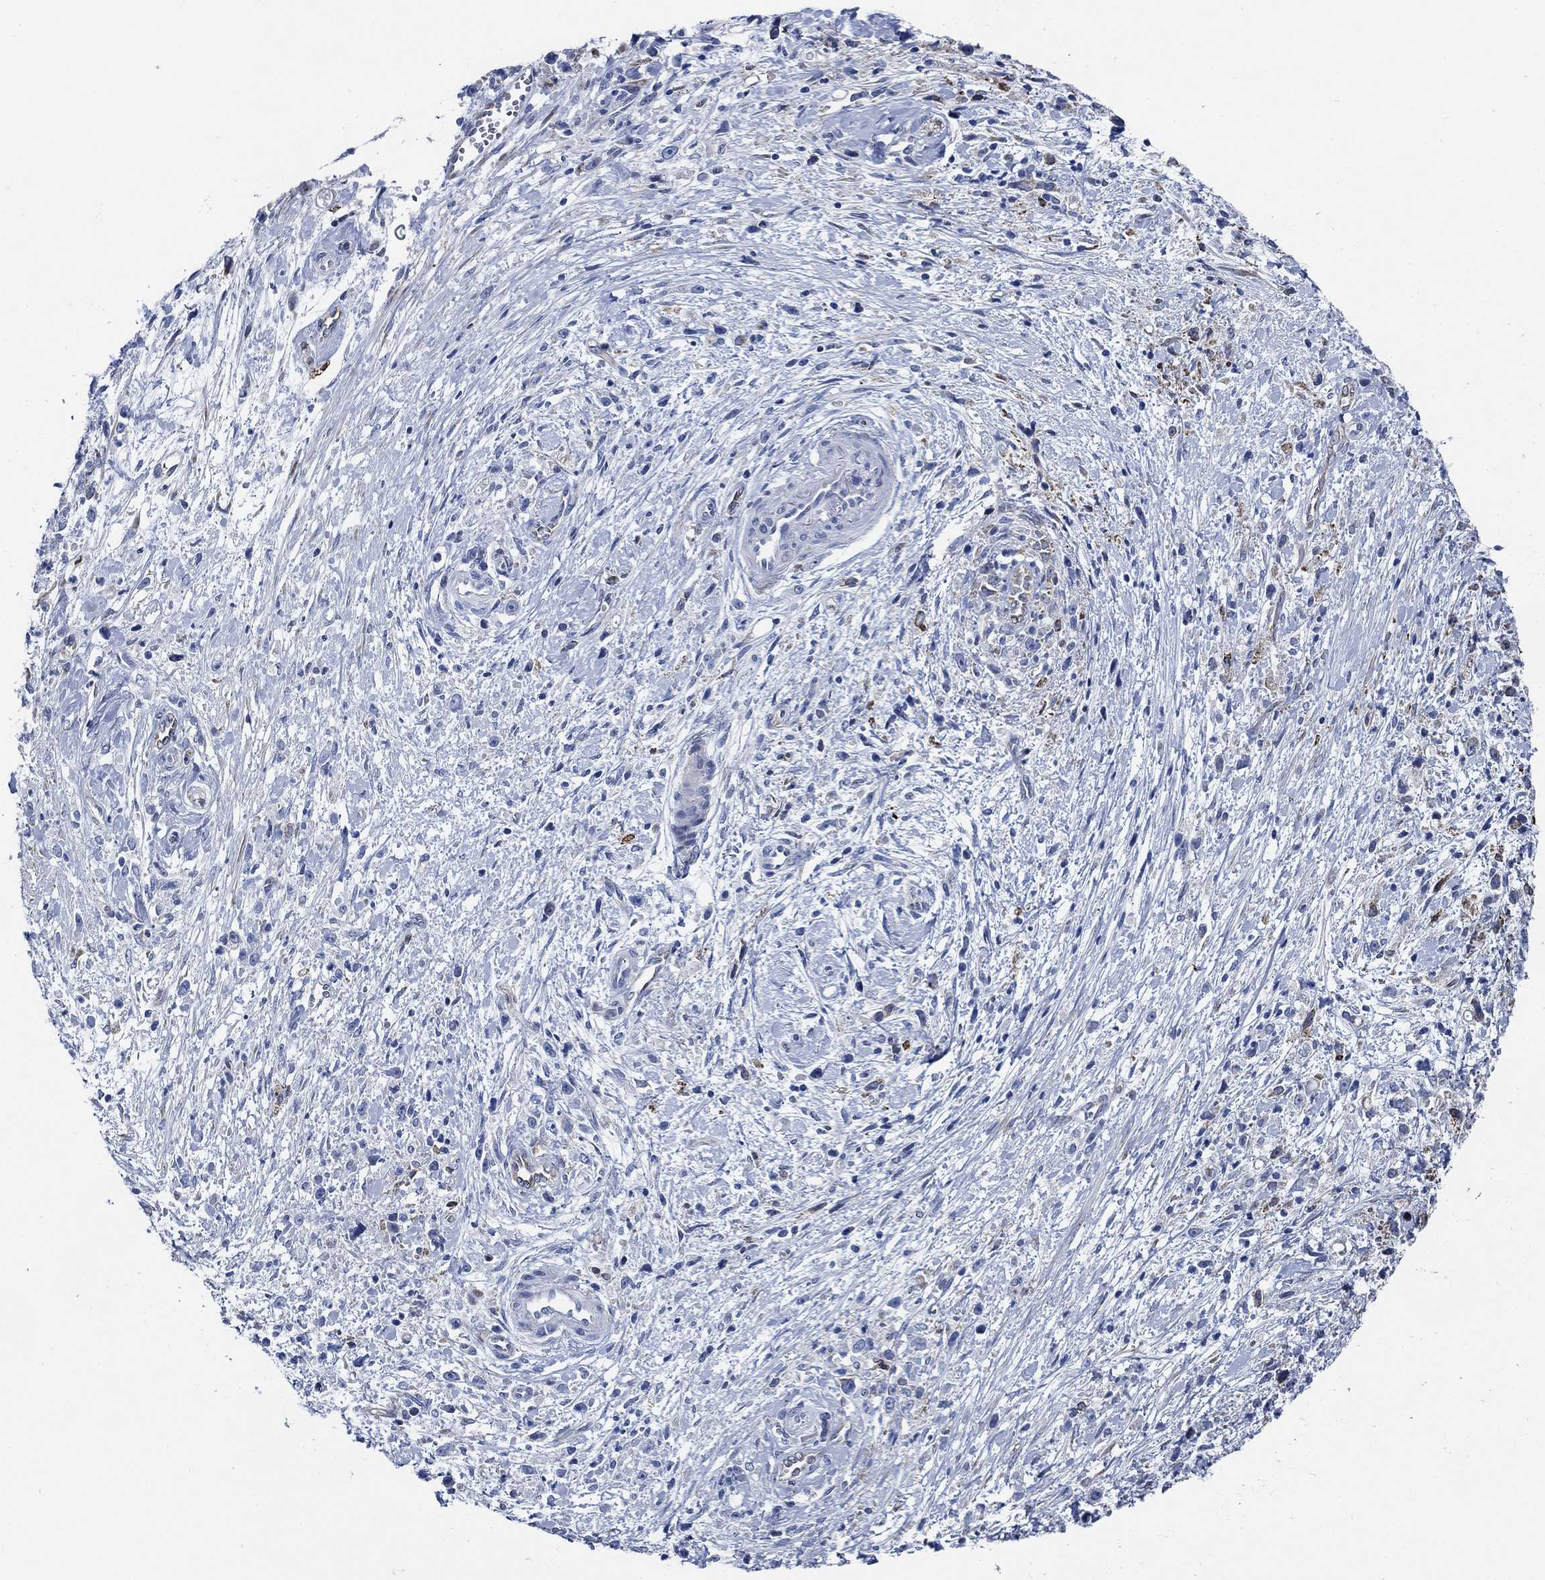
{"staining": {"intensity": "negative", "quantity": "none", "location": "none"}, "tissue": "stomach cancer", "cell_type": "Tumor cells", "image_type": "cancer", "snomed": [{"axis": "morphology", "description": "Adenocarcinoma, NOS"}, {"axis": "topography", "description": "Stomach"}], "caption": "Tumor cells show no significant staining in stomach cancer.", "gene": "HECW2", "patient": {"sex": "female", "age": 59}}